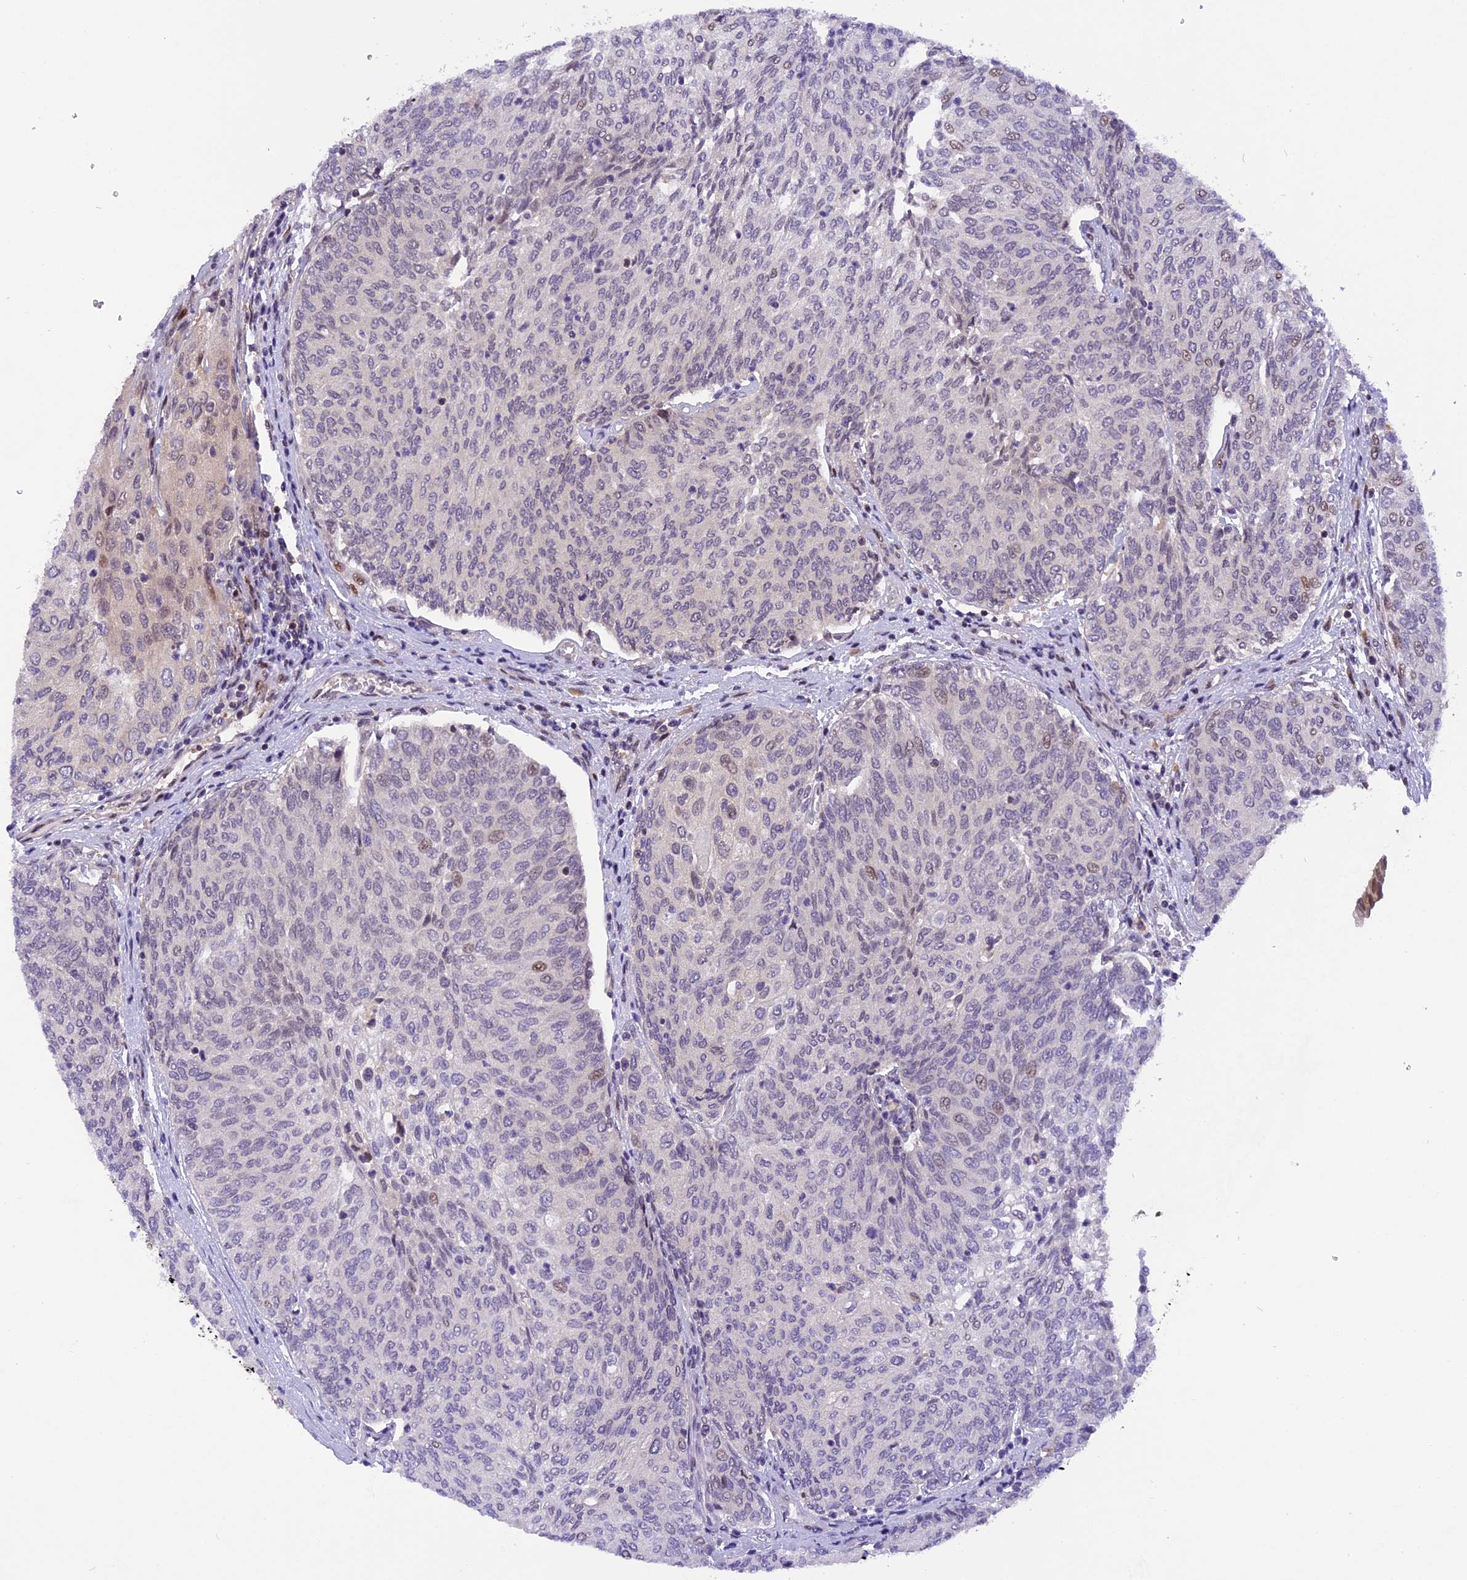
{"staining": {"intensity": "moderate", "quantity": "25%-75%", "location": "nuclear"}, "tissue": "urothelial cancer", "cell_type": "Tumor cells", "image_type": "cancer", "snomed": [{"axis": "morphology", "description": "Urothelial carcinoma, High grade"}, {"axis": "topography", "description": "Urinary bladder"}], "caption": "Human urothelial cancer stained with a protein marker exhibits moderate staining in tumor cells.", "gene": "RABGGTA", "patient": {"sex": "female", "age": 79}}